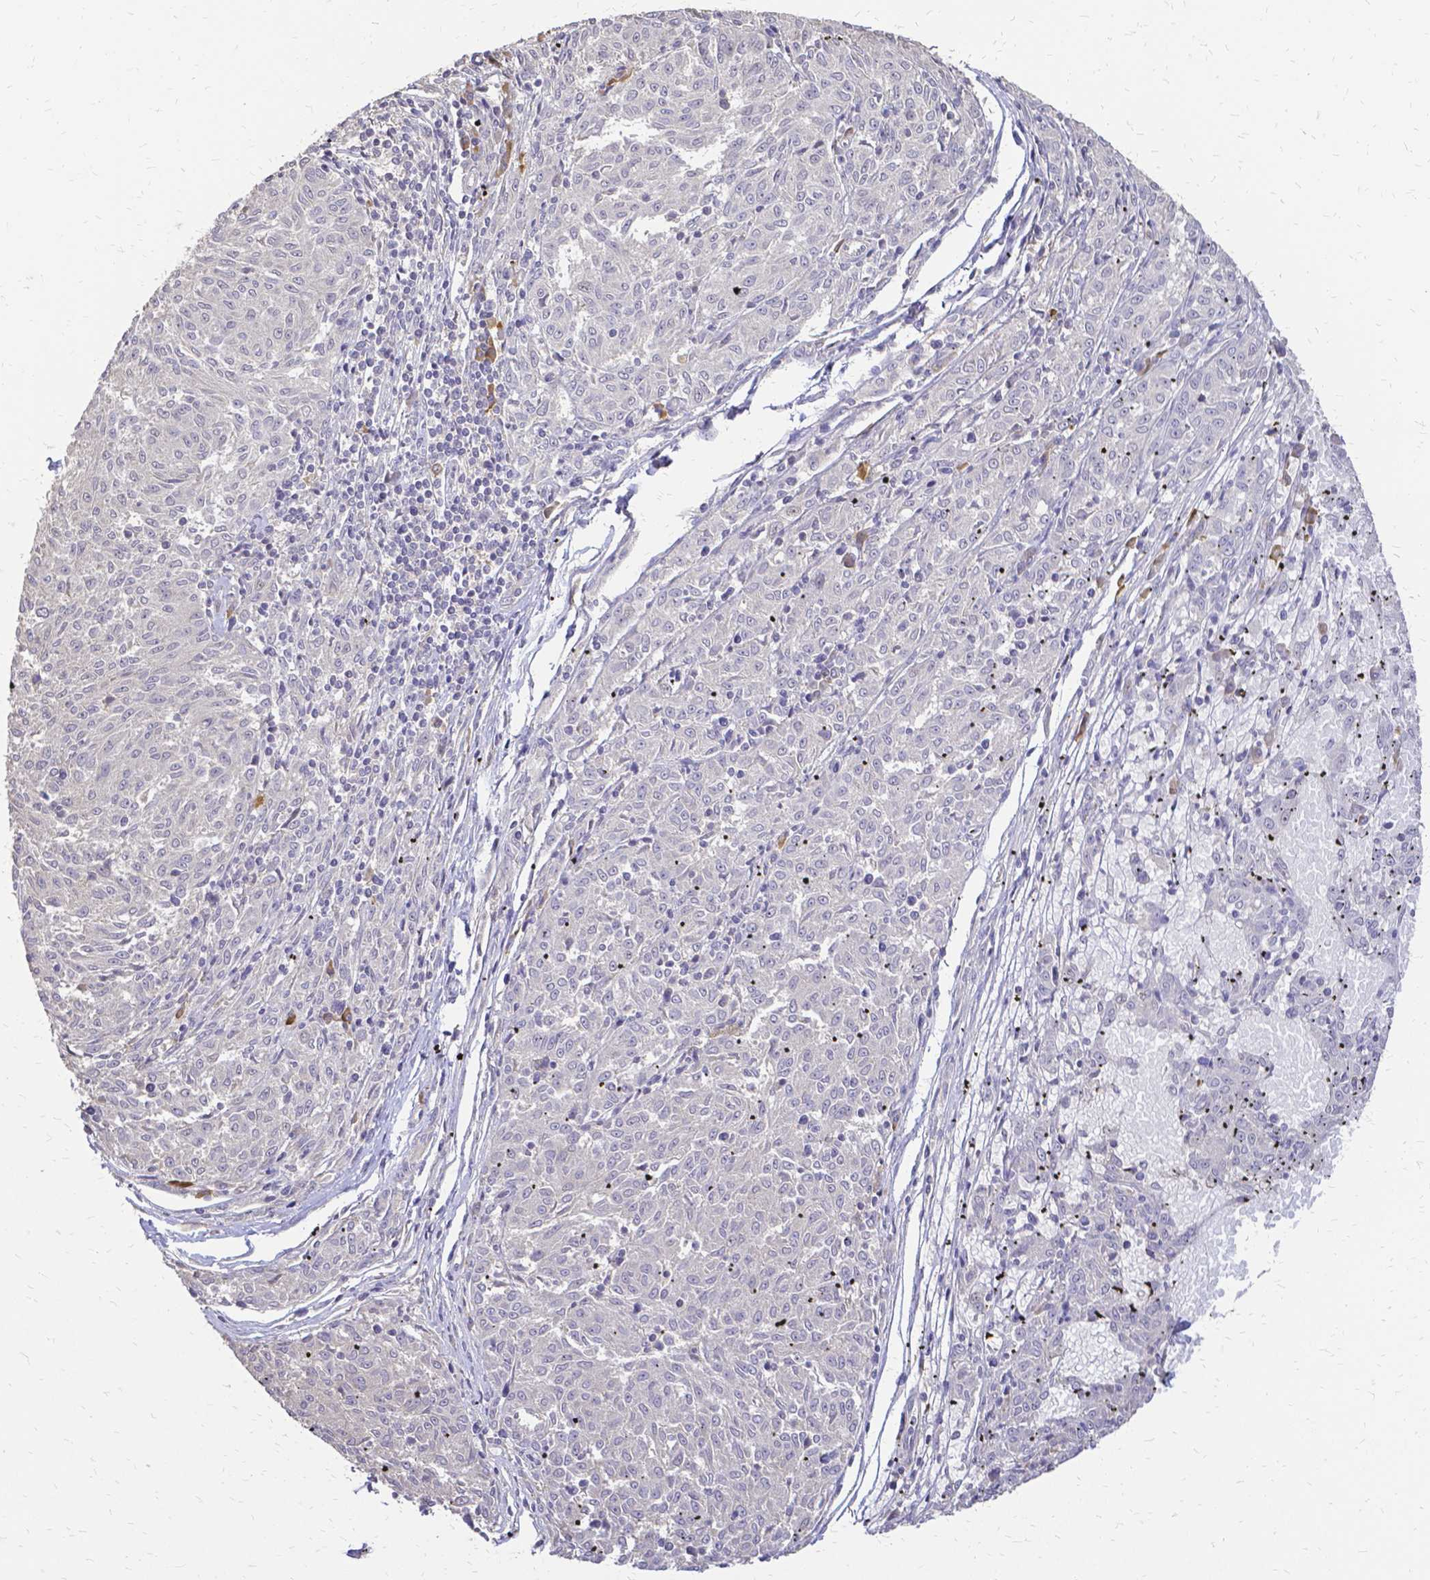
{"staining": {"intensity": "negative", "quantity": "none", "location": "none"}, "tissue": "melanoma", "cell_type": "Tumor cells", "image_type": "cancer", "snomed": [{"axis": "morphology", "description": "Malignant melanoma, NOS"}, {"axis": "topography", "description": "Skin"}], "caption": "IHC micrograph of neoplastic tissue: human malignant melanoma stained with DAB shows no significant protein expression in tumor cells.", "gene": "CIB1", "patient": {"sex": "female", "age": 72}}